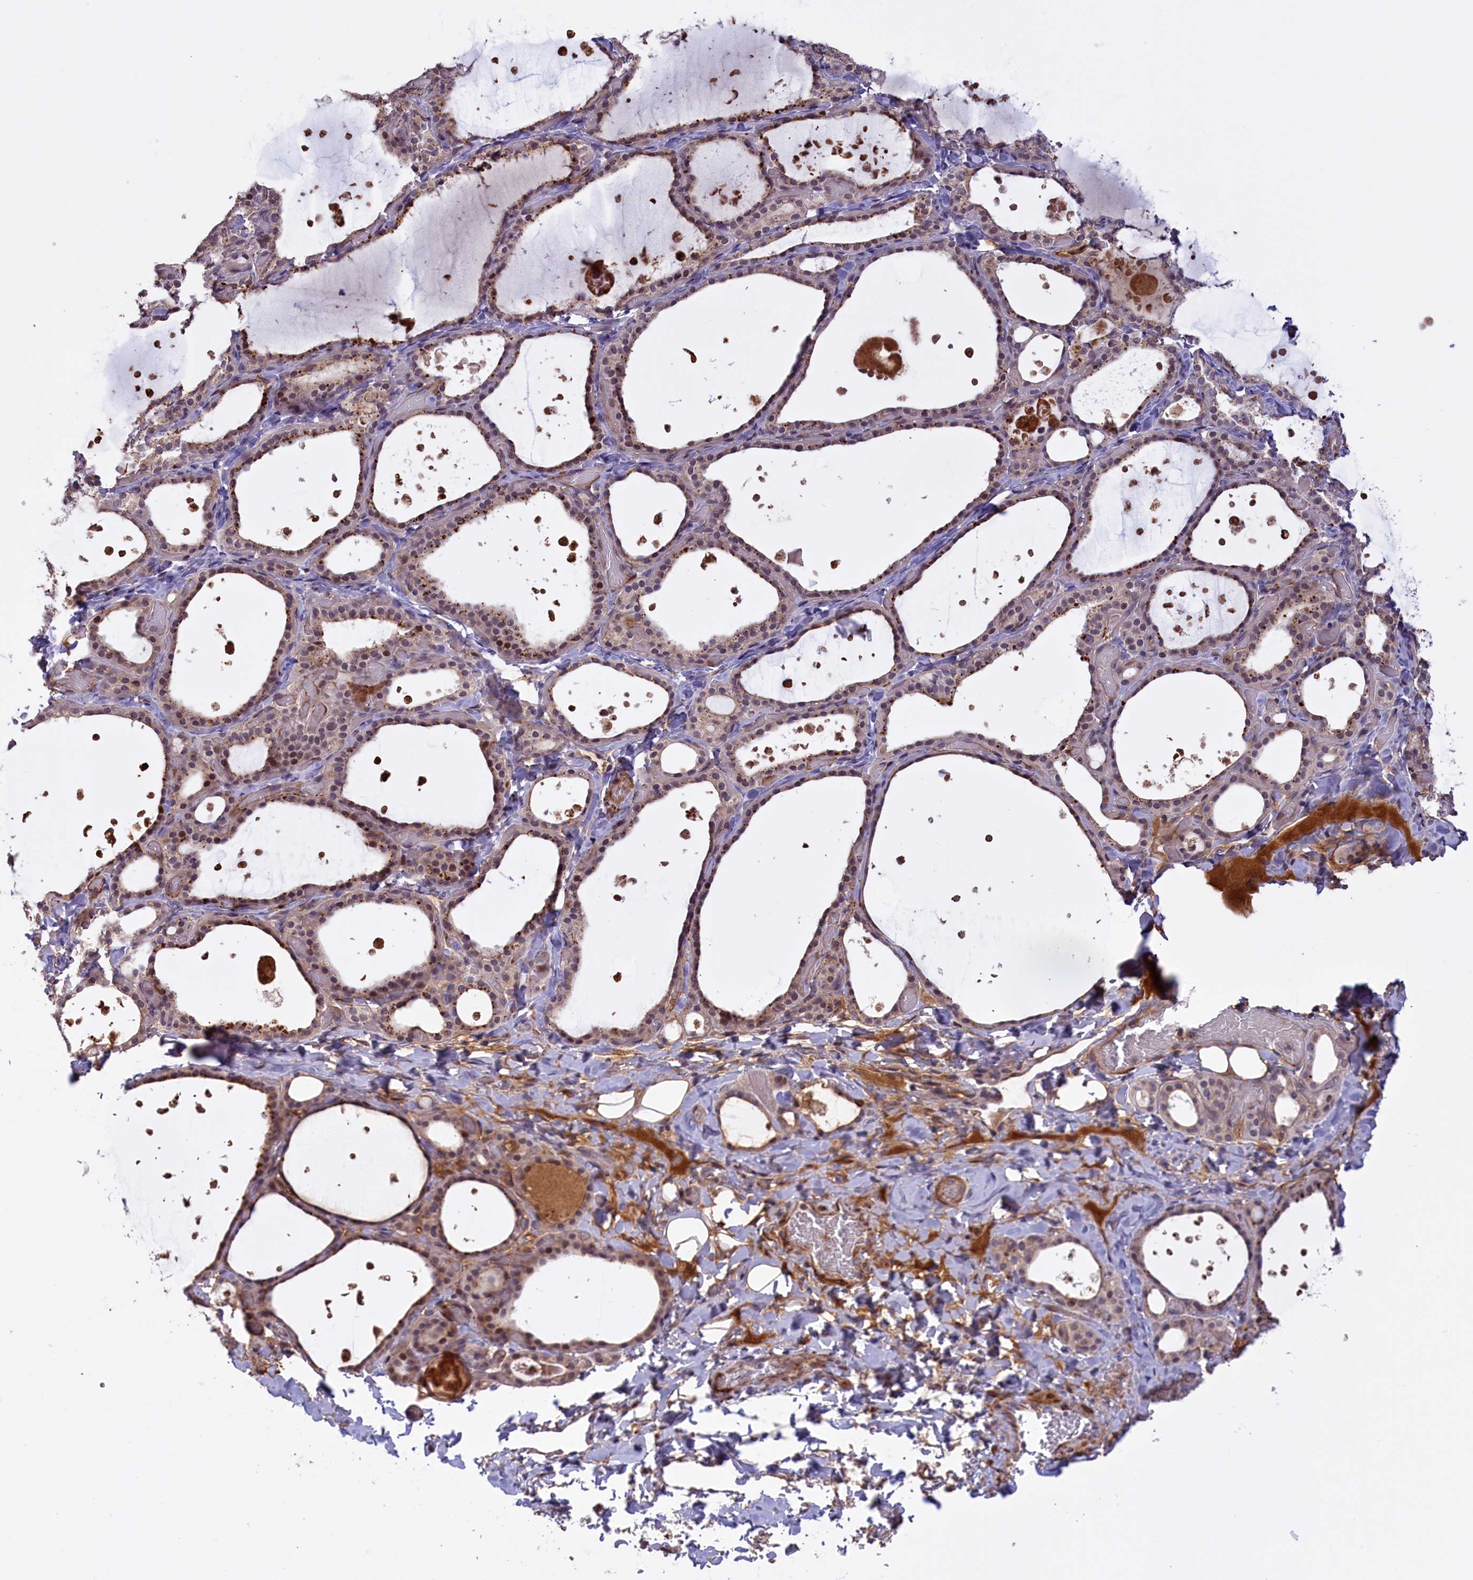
{"staining": {"intensity": "weak", "quantity": "25%-75%", "location": "cytoplasmic/membranous,nuclear"}, "tissue": "thyroid gland", "cell_type": "Glandular cells", "image_type": "normal", "snomed": [{"axis": "morphology", "description": "Normal tissue, NOS"}, {"axis": "topography", "description": "Thyroid gland"}], "caption": "IHC photomicrograph of benign thyroid gland: human thyroid gland stained using IHC displays low levels of weak protein expression localized specifically in the cytoplasmic/membranous,nuclear of glandular cells, appearing as a cytoplasmic/membranous,nuclear brown color.", "gene": "RRAD", "patient": {"sex": "female", "age": 44}}